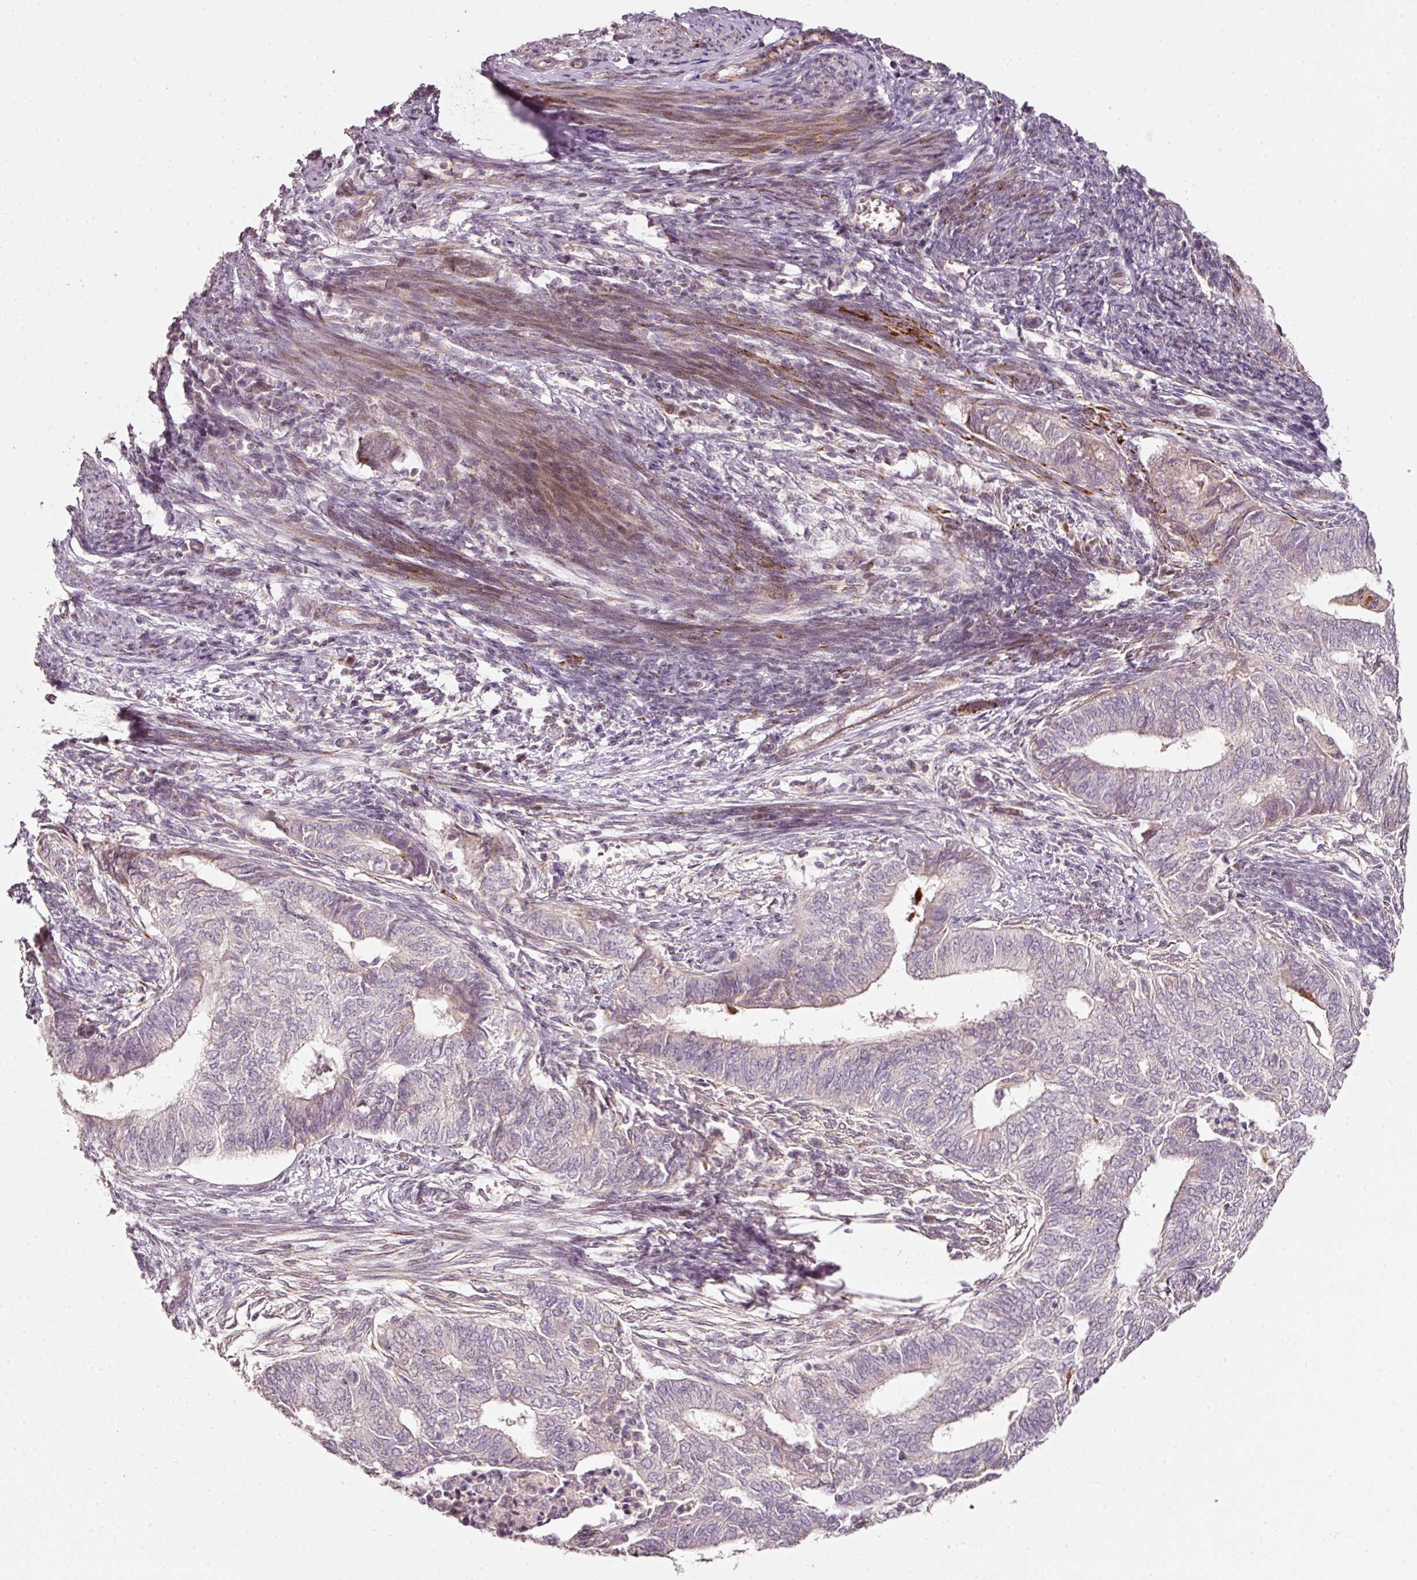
{"staining": {"intensity": "negative", "quantity": "none", "location": "none"}, "tissue": "endometrial cancer", "cell_type": "Tumor cells", "image_type": "cancer", "snomed": [{"axis": "morphology", "description": "Adenocarcinoma, NOS"}, {"axis": "topography", "description": "Endometrium"}], "caption": "There is no significant staining in tumor cells of endometrial cancer. (DAB immunohistochemistry visualized using brightfield microscopy, high magnification).", "gene": "TOB2", "patient": {"sex": "female", "age": 62}}